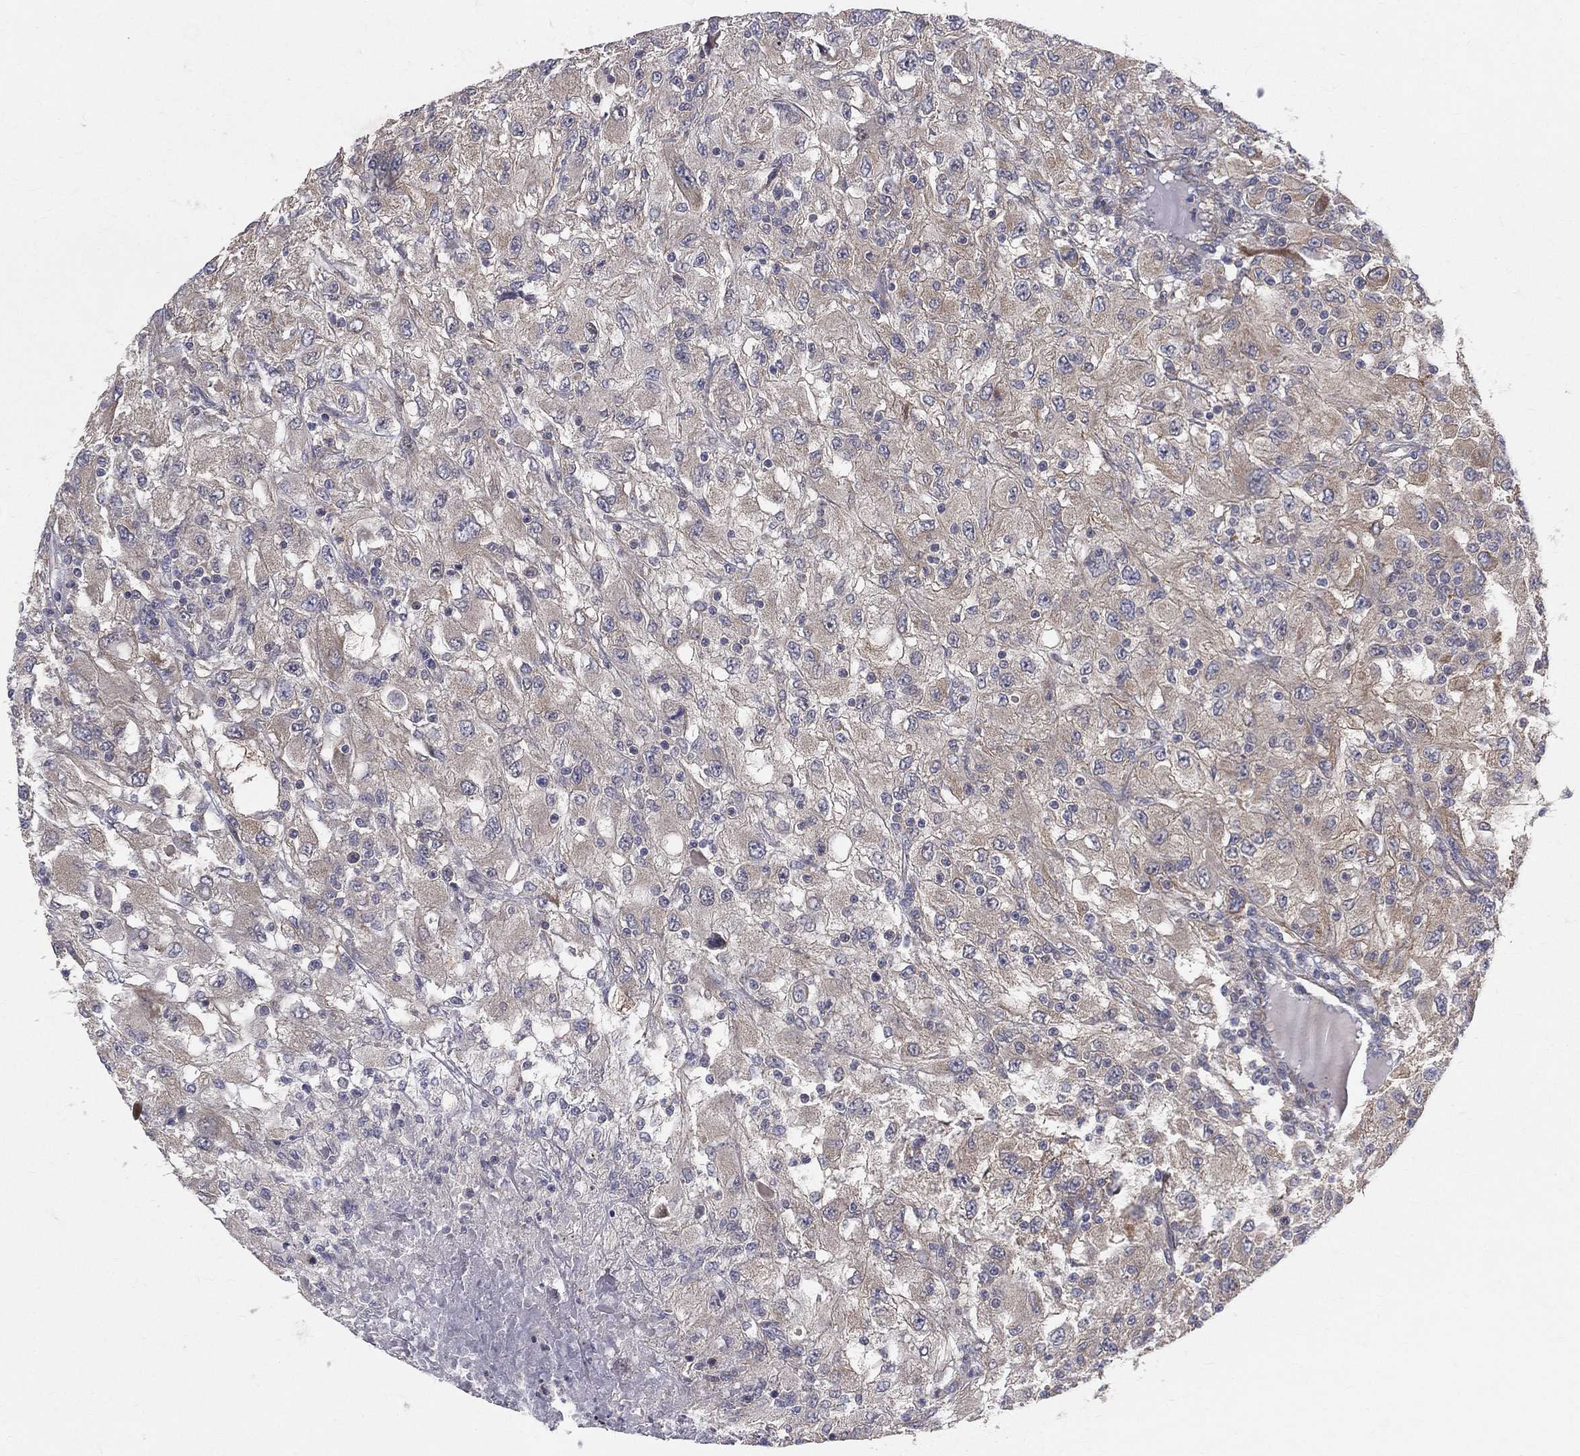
{"staining": {"intensity": "weak", "quantity": "25%-75%", "location": "cytoplasmic/membranous"}, "tissue": "renal cancer", "cell_type": "Tumor cells", "image_type": "cancer", "snomed": [{"axis": "morphology", "description": "Adenocarcinoma, NOS"}, {"axis": "topography", "description": "Kidney"}], "caption": "The micrograph shows staining of renal adenocarcinoma, revealing weak cytoplasmic/membranous protein staining (brown color) within tumor cells.", "gene": "POMZP3", "patient": {"sex": "female", "age": 67}}